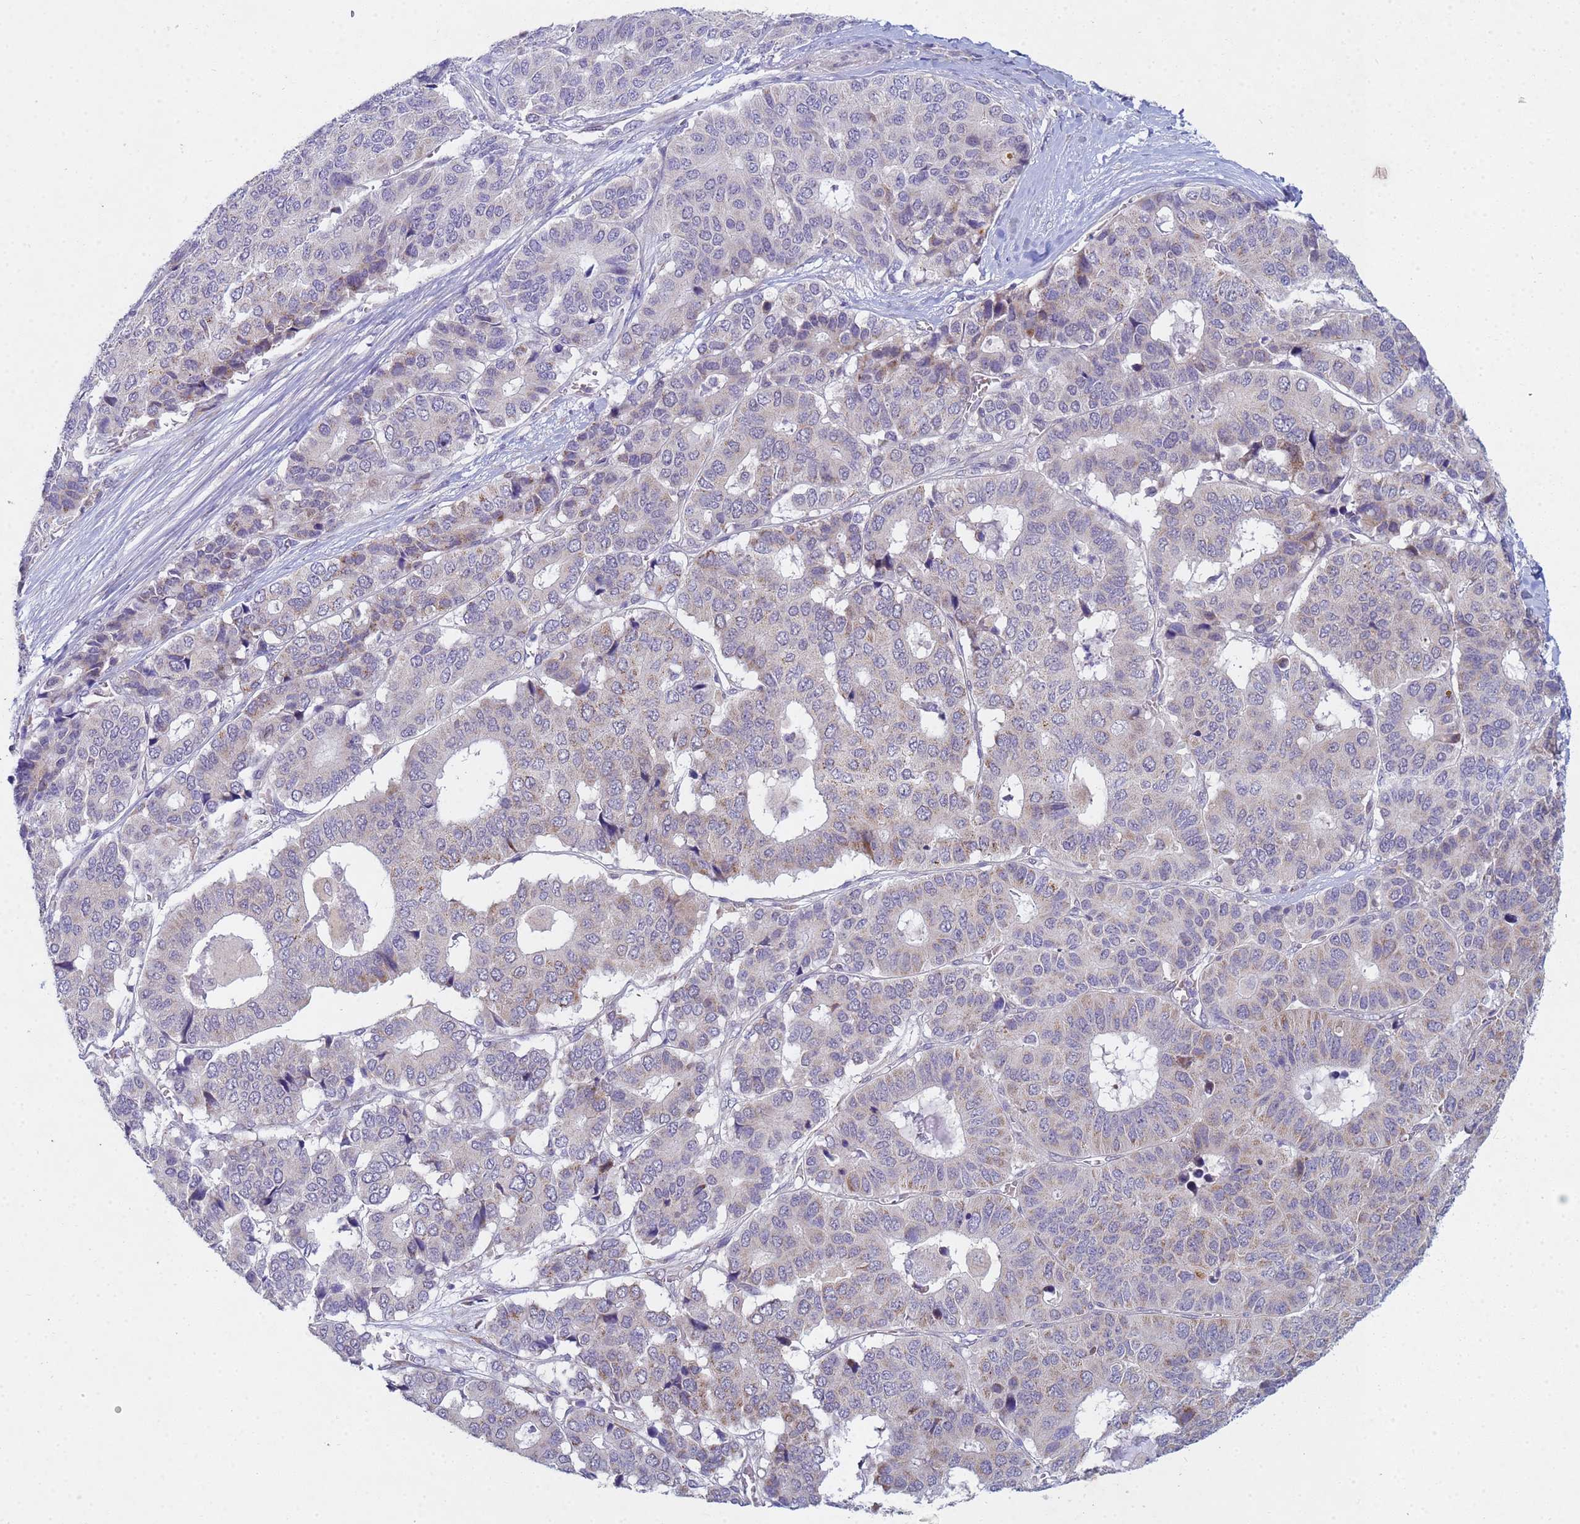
{"staining": {"intensity": "weak", "quantity": "<25%", "location": "cytoplasmic/membranous"}, "tissue": "pancreatic cancer", "cell_type": "Tumor cells", "image_type": "cancer", "snomed": [{"axis": "morphology", "description": "Adenocarcinoma, NOS"}, {"axis": "topography", "description": "Pancreas"}], "caption": "Immunohistochemistry (IHC) of pancreatic adenocarcinoma shows no staining in tumor cells.", "gene": "TNPO2", "patient": {"sex": "male", "age": 50}}